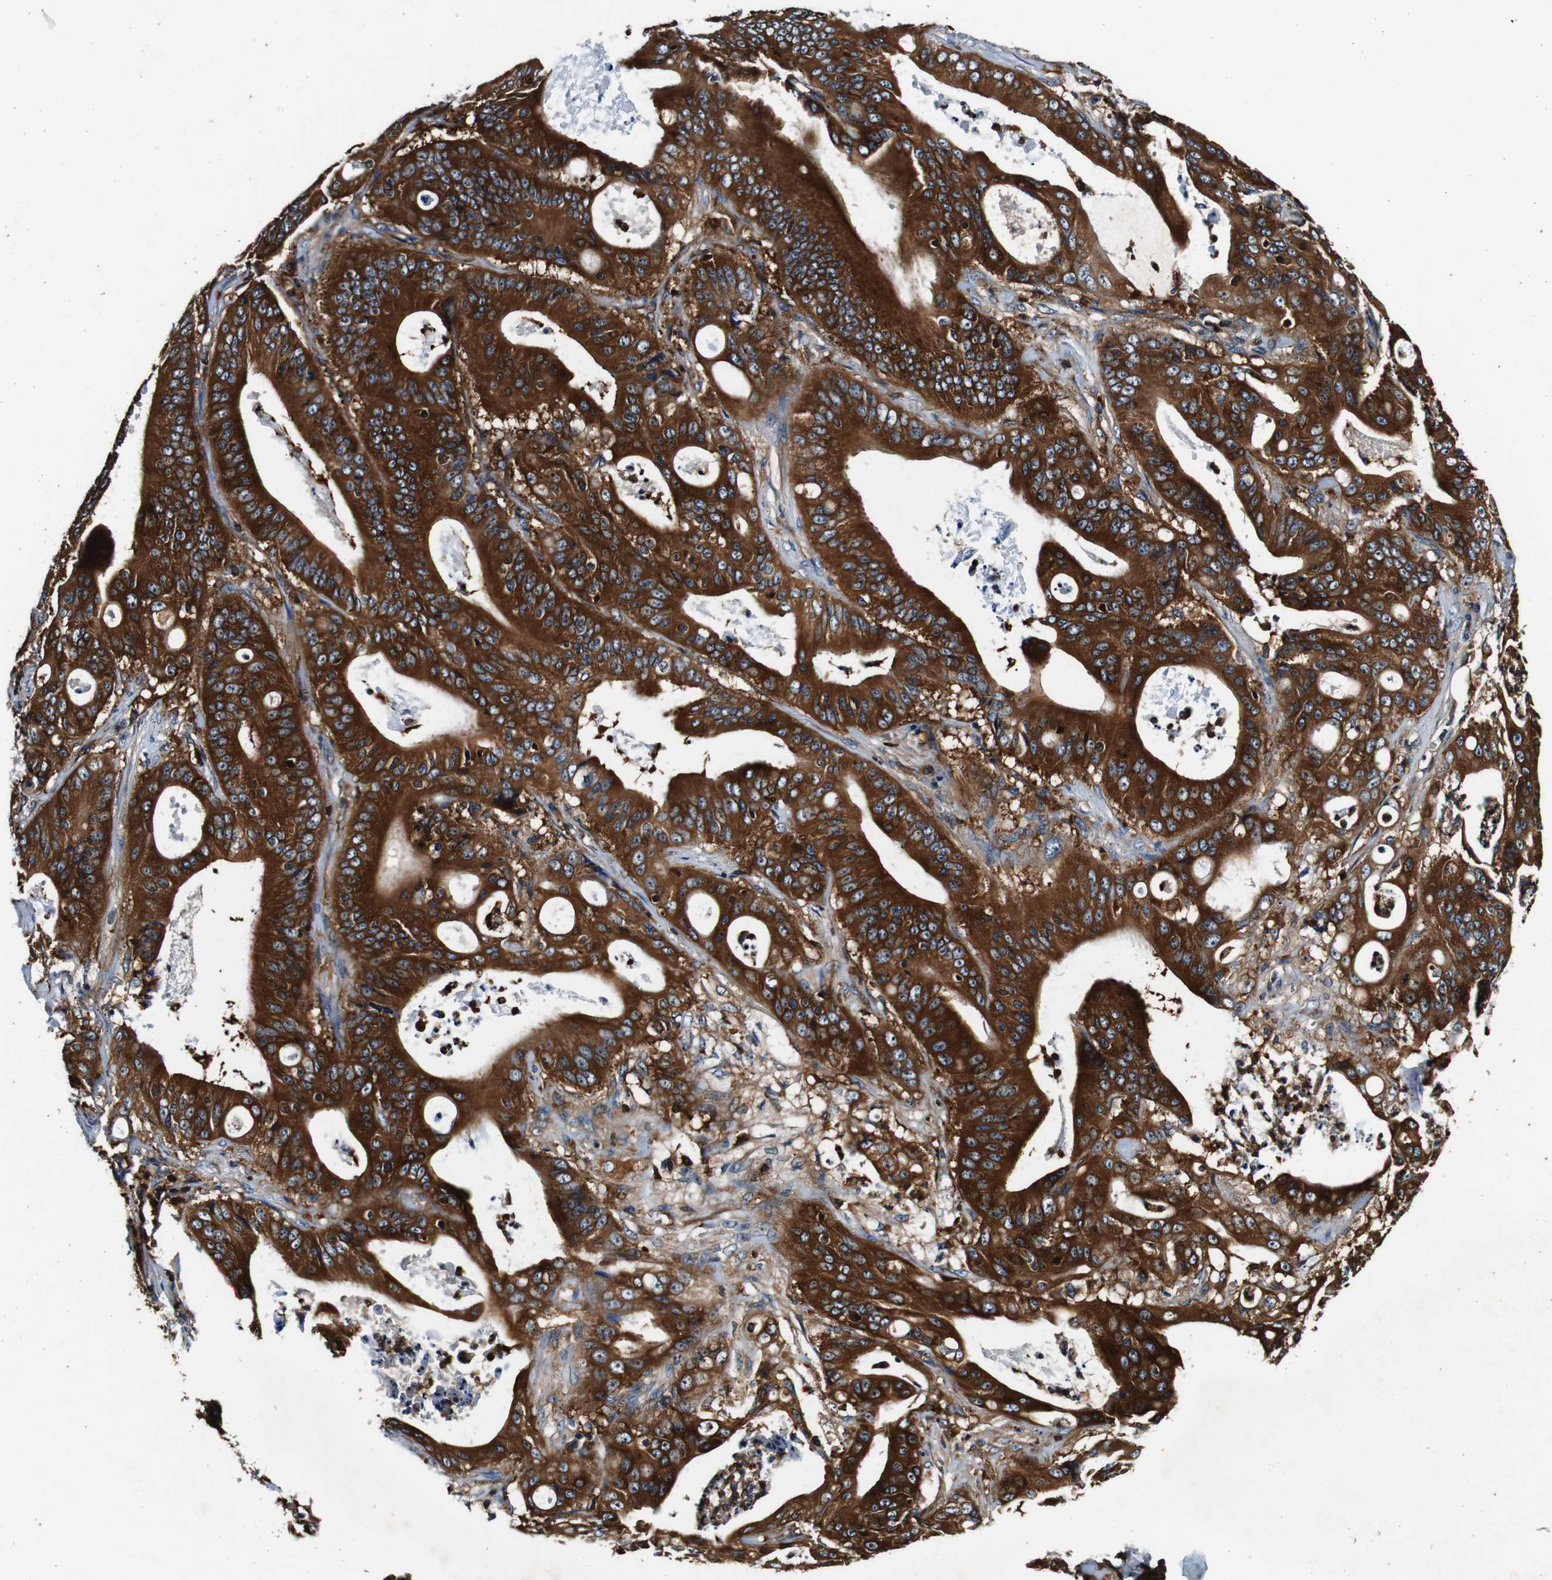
{"staining": {"intensity": "strong", "quantity": ">75%", "location": "cytoplasmic/membranous"}, "tissue": "pancreatic cancer", "cell_type": "Tumor cells", "image_type": "cancer", "snomed": [{"axis": "morphology", "description": "Normal tissue, NOS"}, {"axis": "topography", "description": "Lymph node"}], "caption": "Tumor cells exhibit strong cytoplasmic/membranous positivity in approximately >75% of cells in pancreatic cancer.", "gene": "RHOT2", "patient": {"sex": "male", "age": 62}}